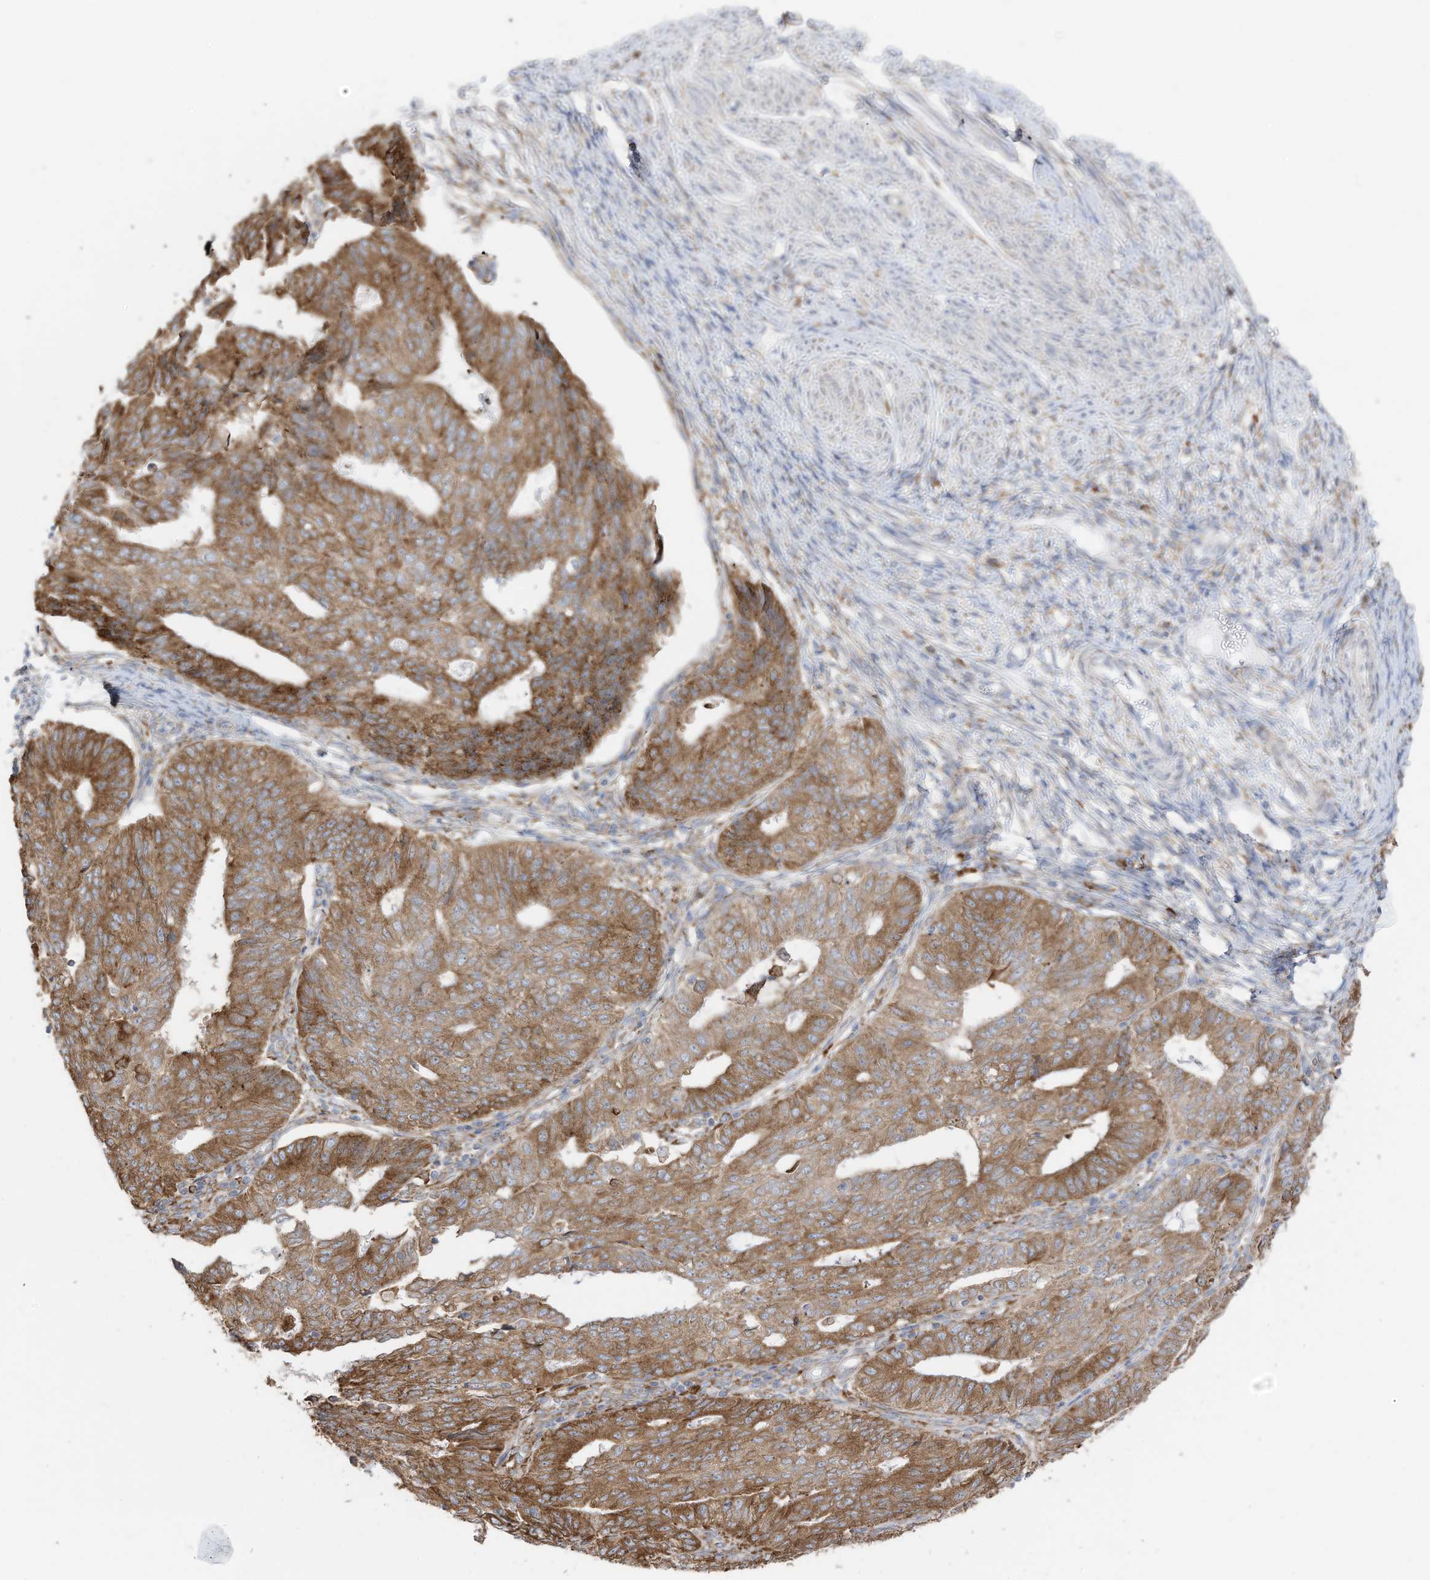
{"staining": {"intensity": "moderate", "quantity": ">75%", "location": "cytoplasmic/membranous"}, "tissue": "endometrial cancer", "cell_type": "Tumor cells", "image_type": "cancer", "snomed": [{"axis": "morphology", "description": "Adenocarcinoma, NOS"}, {"axis": "topography", "description": "Endometrium"}], "caption": "A histopathology image of human endometrial cancer stained for a protein shows moderate cytoplasmic/membranous brown staining in tumor cells.", "gene": "ZNF354C", "patient": {"sex": "female", "age": 32}}